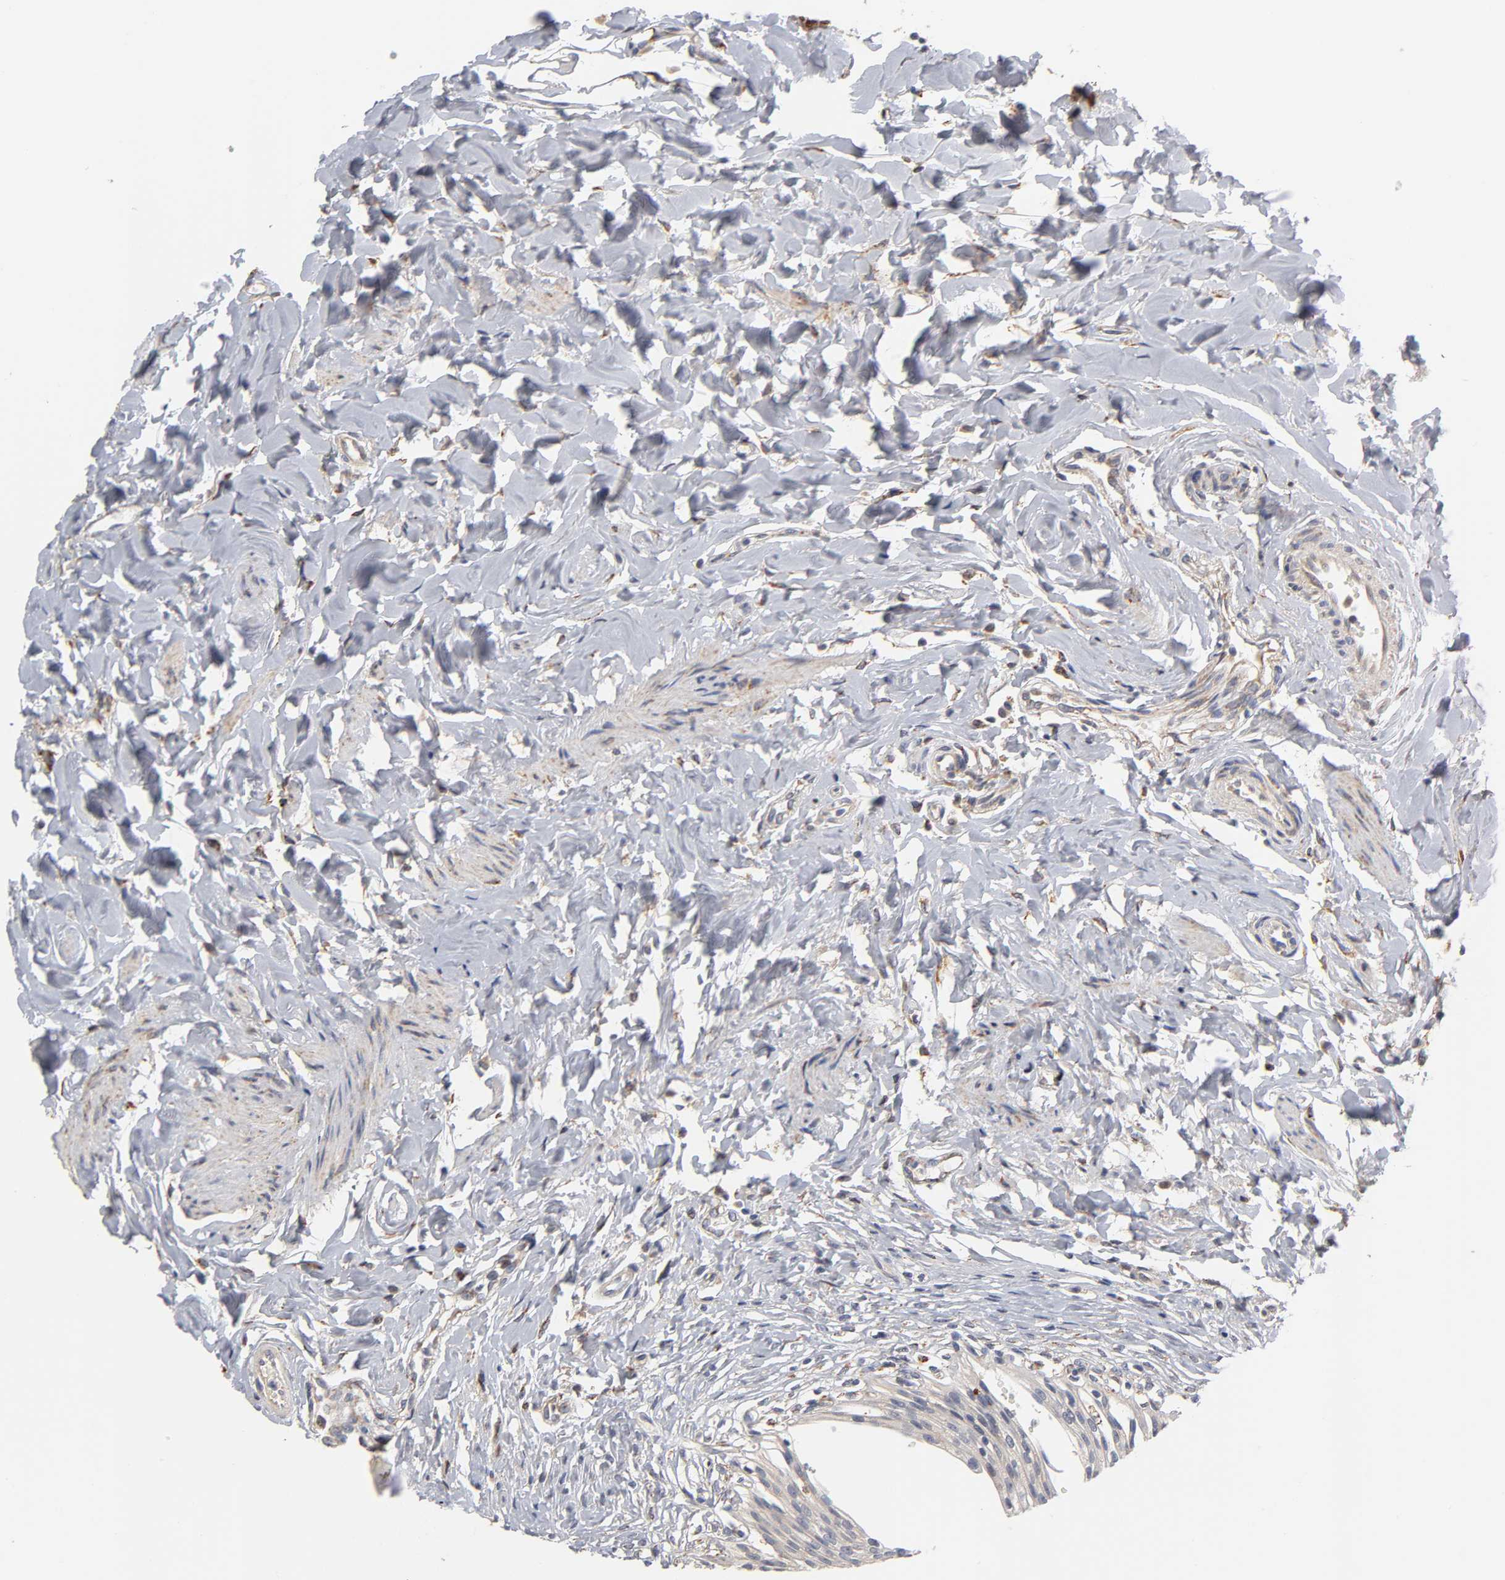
{"staining": {"intensity": "moderate", "quantity": ">75%", "location": "cytoplasmic/membranous"}, "tissue": "urinary bladder", "cell_type": "Urothelial cells", "image_type": "normal", "snomed": [{"axis": "morphology", "description": "Normal tissue, NOS"}, {"axis": "topography", "description": "Urinary bladder"}], "caption": "Protein staining demonstrates moderate cytoplasmic/membranous positivity in about >75% of urothelial cells in benign urinary bladder. The staining was performed using DAB (3,3'-diaminobenzidine) to visualize the protein expression in brown, while the nuclei were stained in blue with hematoxylin (Magnification: 20x).", "gene": "ISG15", "patient": {"sex": "female", "age": 80}}